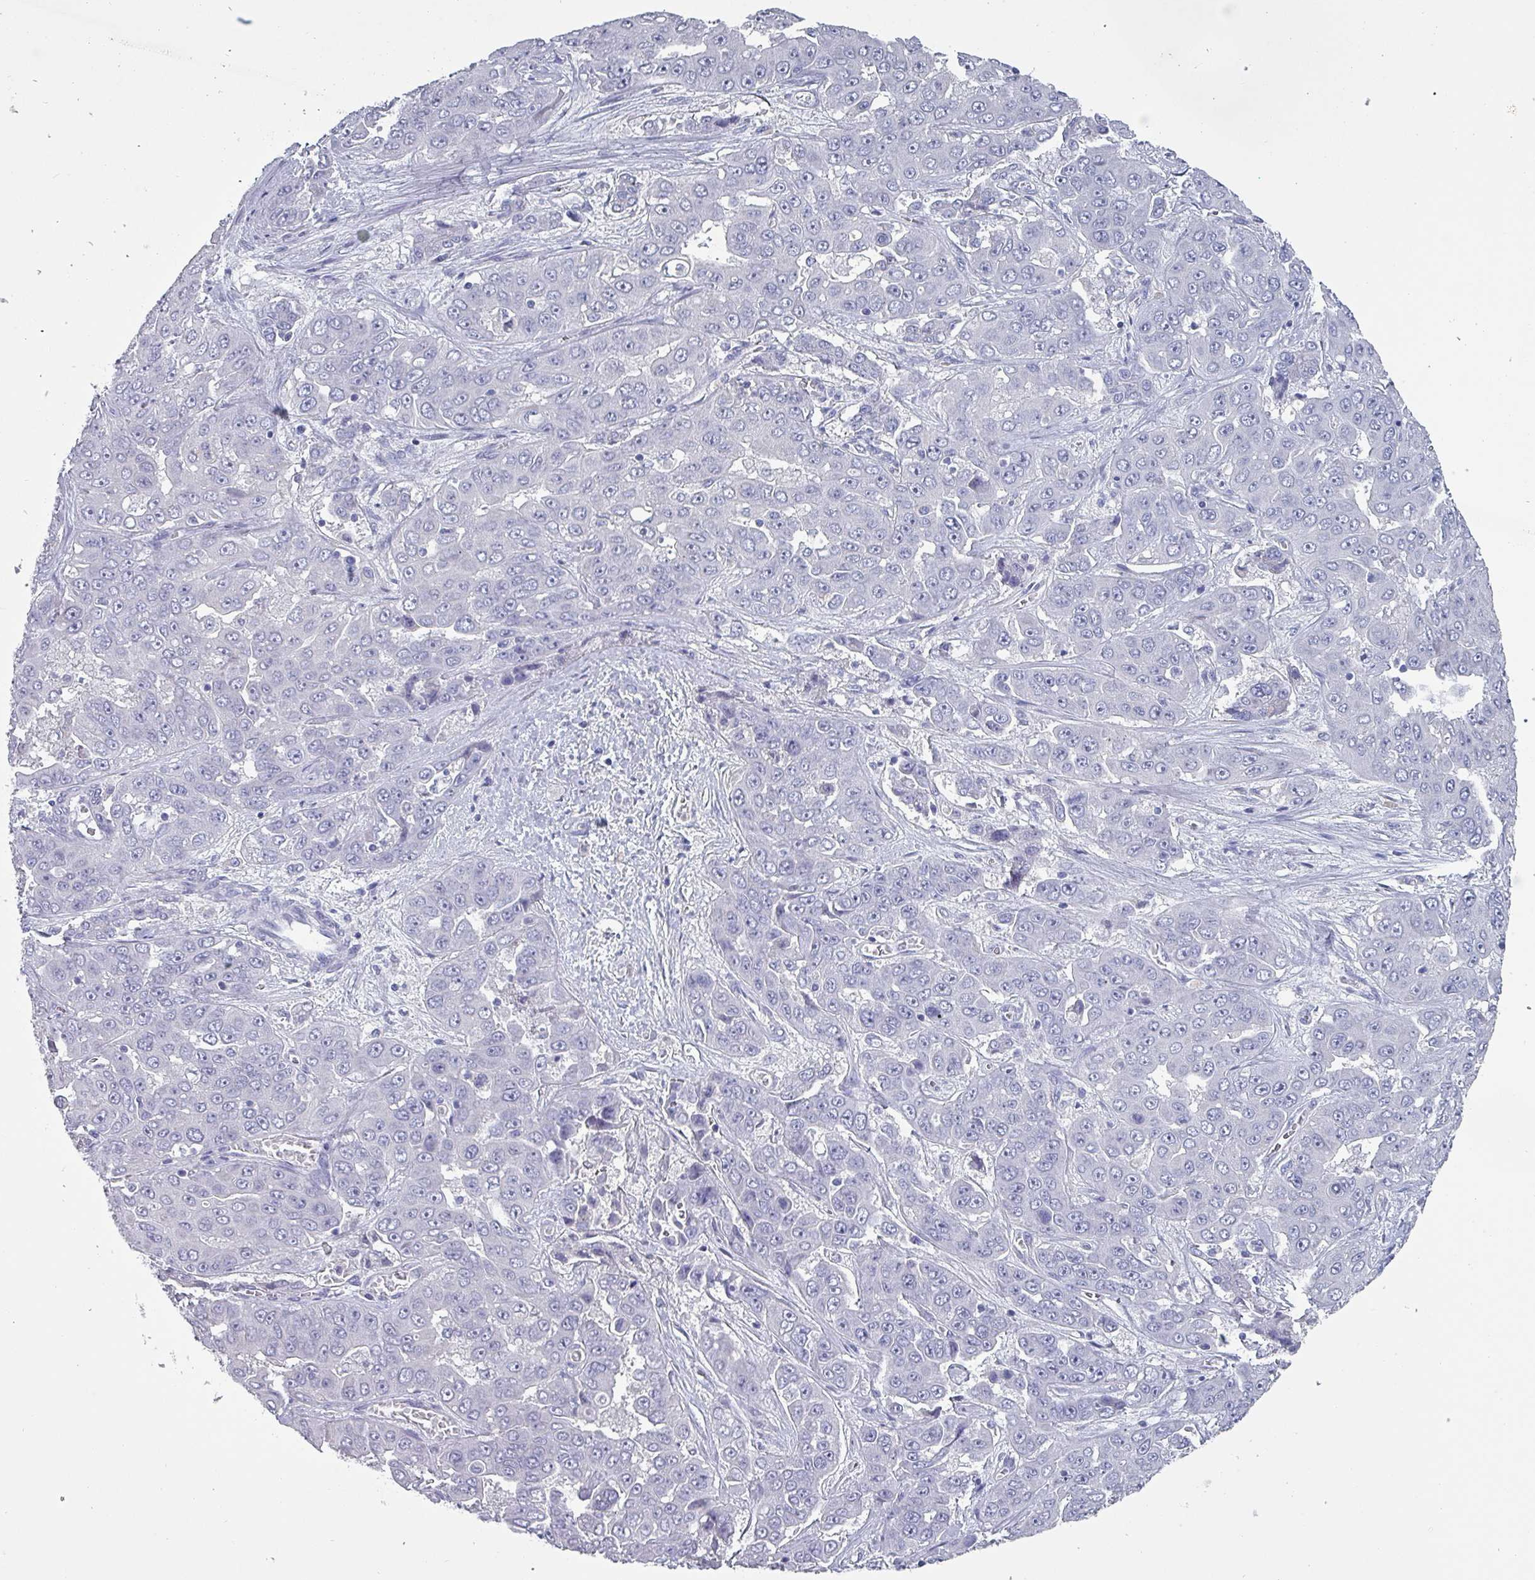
{"staining": {"intensity": "negative", "quantity": "none", "location": "none"}, "tissue": "liver cancer", "cell_type": "Tumor cells", "image_type": "cancer", "snomed": [{"axis": "morphology", "description": "Cholangiocarcinoma"}, {"axis": "topography", "description": "Liver"}], "caption": "Human liver cancer stained for a protein using IHC displays no staining in tumor cells.", "gene": "INS-IGF2", "patient": {"sex": "female", "age": 52}}